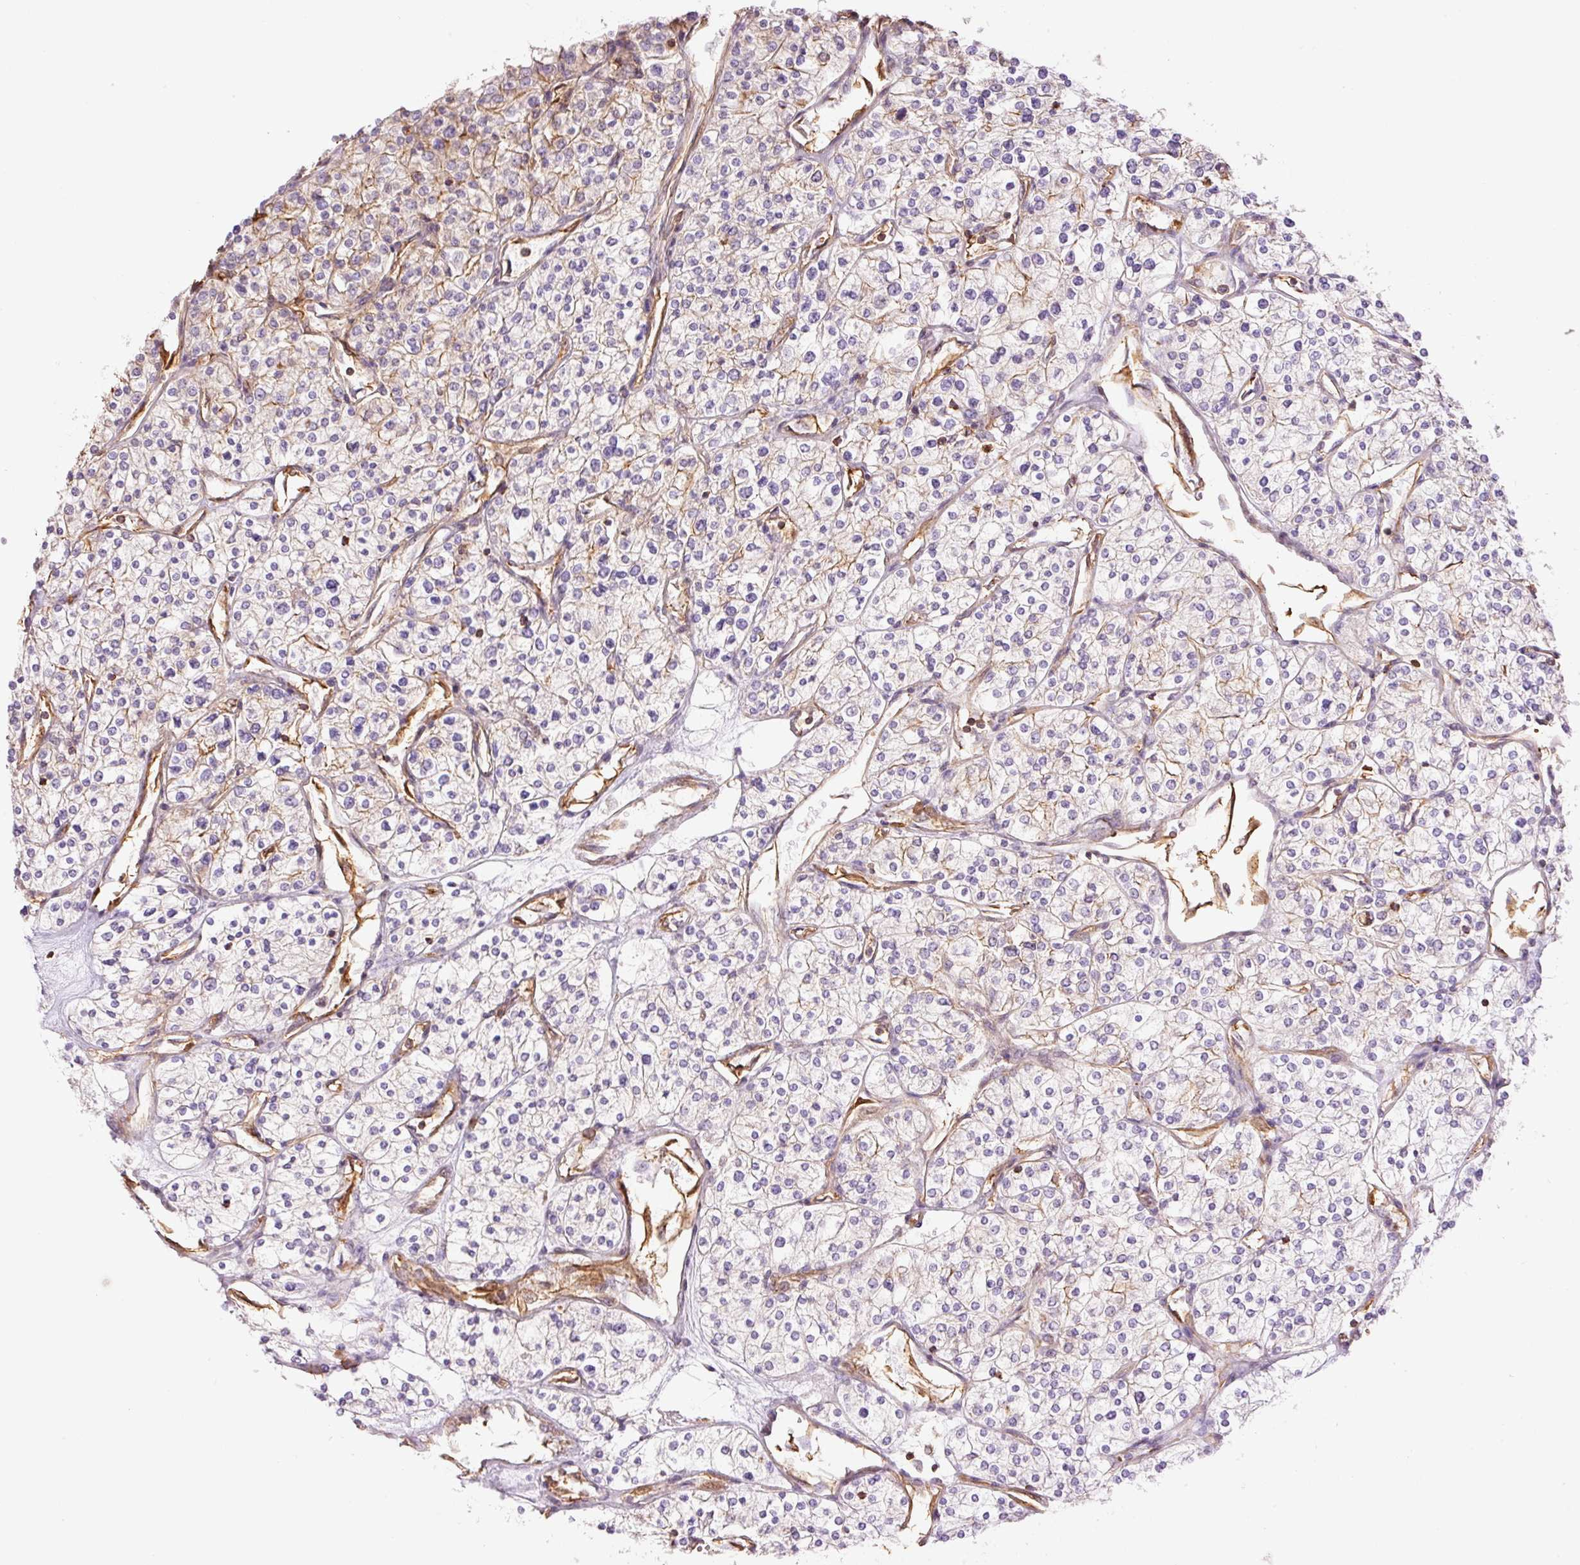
{"staining": {"intensity": "negative", "quantity": "none", "location": "none"}, "tissue": "renal cancer", "cell_type": "Tumor cells", "image_type": "cancer", "snomed": [{"axis": "morphology", "description": "Adenocarcinoma, NOS"}, {"axis": "topography", "description": "Kidney"}], "caption": "Adenocarcinoma (renal) stained for a protein using IHC displays no expression tumor cells.", "gene": "PPP1R1B", "patient": {"sex": "male", "age": 80}}